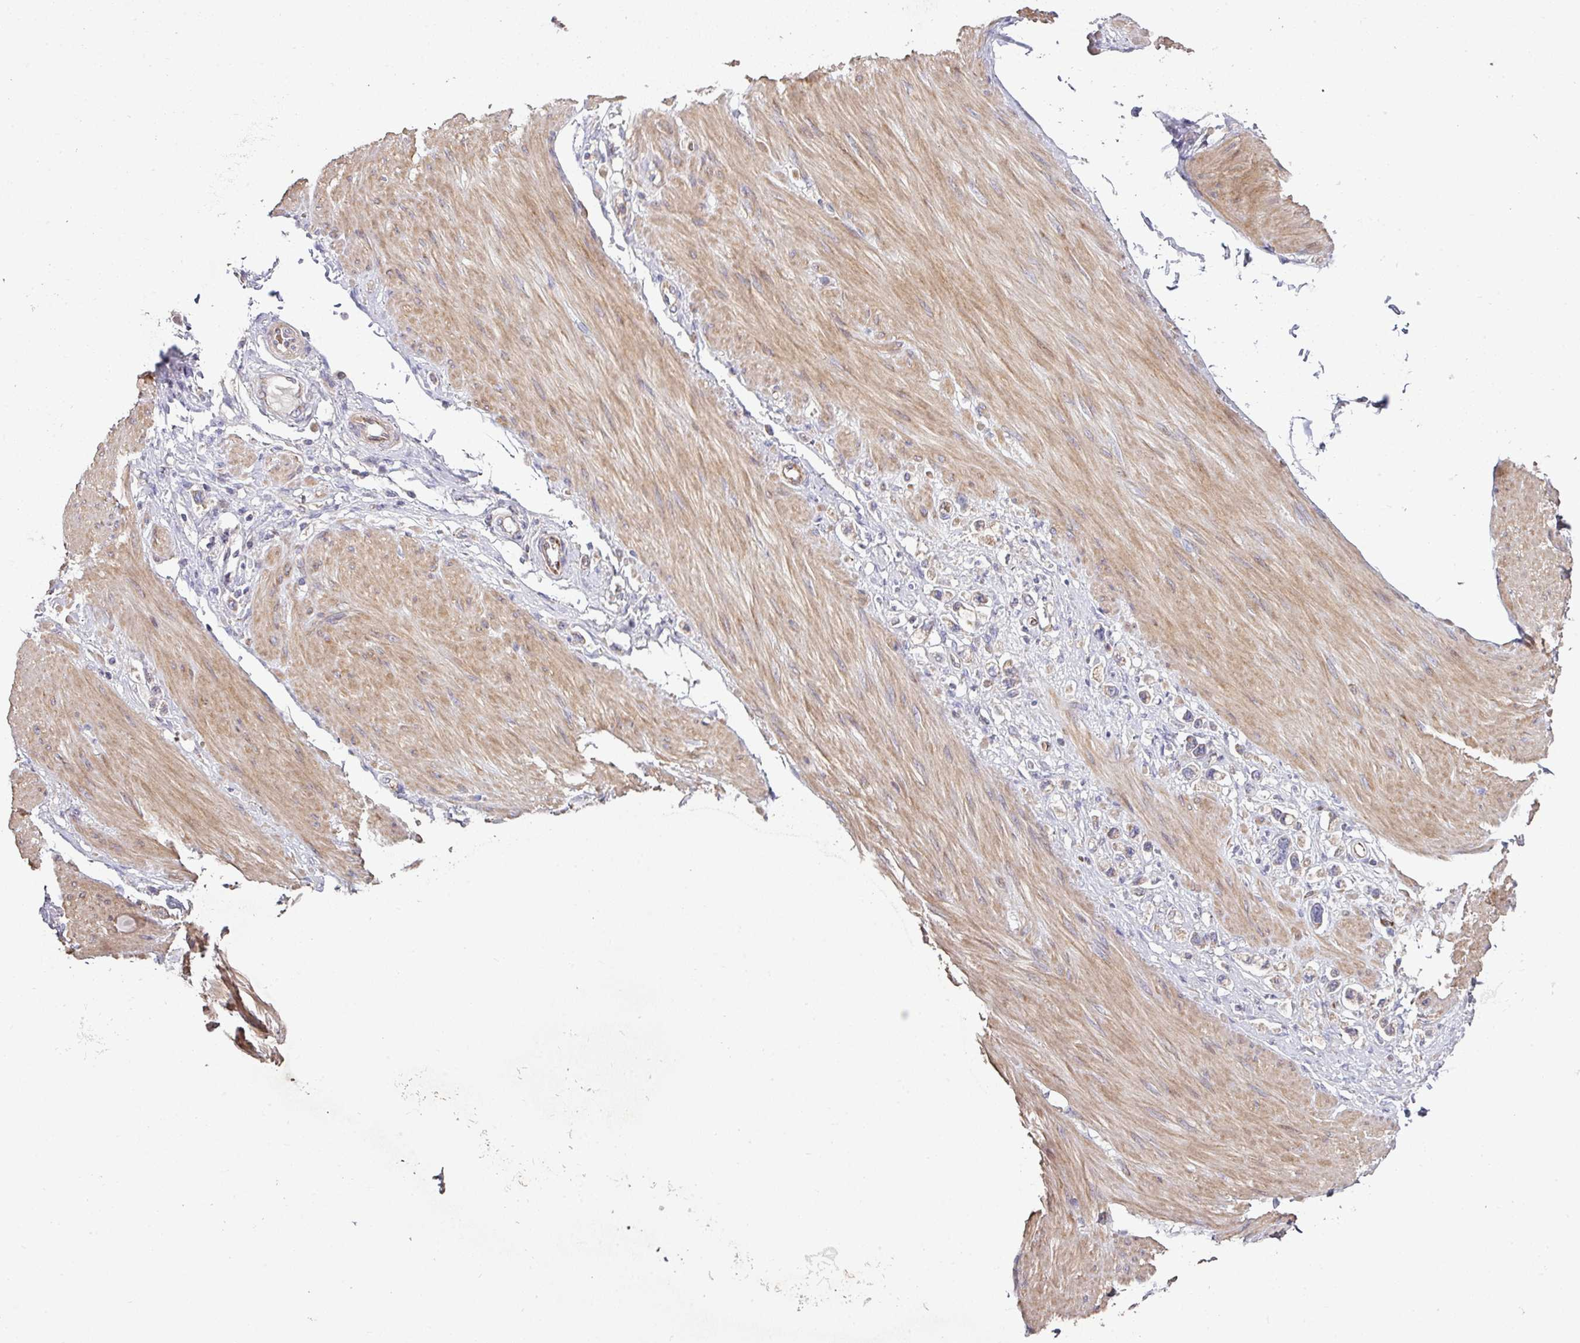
{"staining": {"intensity": "negative", "quantity": "none", "location": "none"}, "tissue": "stomach cancer", "cell_type": "Tumor cells", "image_type": "cancer", "snomed": [{"axis": "morphology", "description": "Adenocarcinoma, NOS"}, {"axis": "topography", "description": "Stomach"}], "caption": "Micrograph shows no significant protein staining in tumor cells of stomach cancer (adenocarcinoma).", "gene": "RPL23A", "patient": {"sex": "female", "age": 65}}